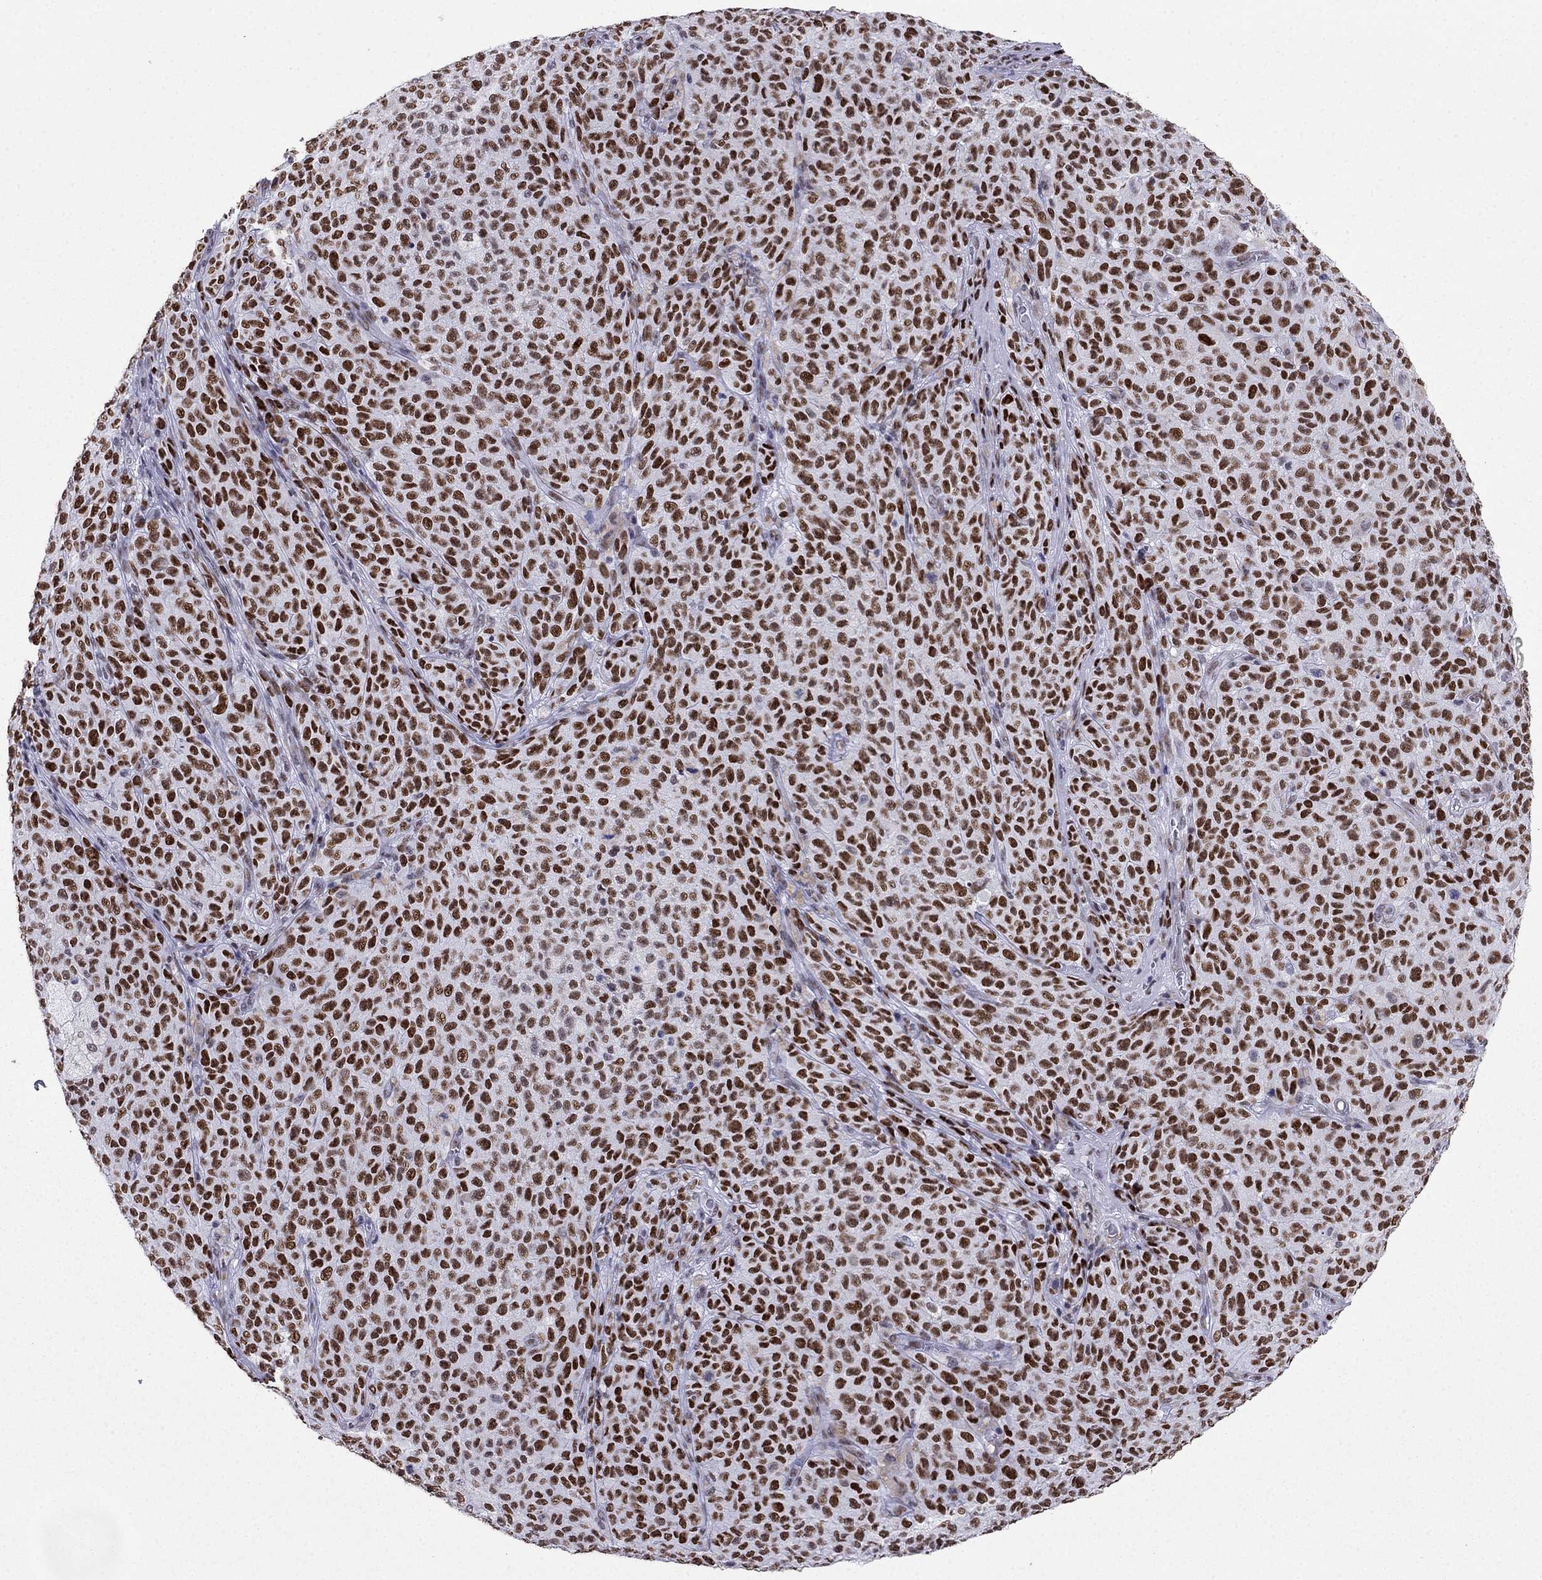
{"staining": {"intensity": "strong", "quantity": ">75%", "location": "nuclear"}, "tissue": "melanoma", "cell_type": "Tumor cells", "image_type": "cancer", "snomed": [{"axis": "morphology", "description": "Malignant melanoma, NOS"}, {"axis": "topography", "description": "Skin"}], "caption": "This image displays IHC staining of human malignant melanoma, with high strong nuclear positivity in approximately >75% of tumor cells.", "gene": "PPM1G", "patient": {"sex": "female", "age": 82}}